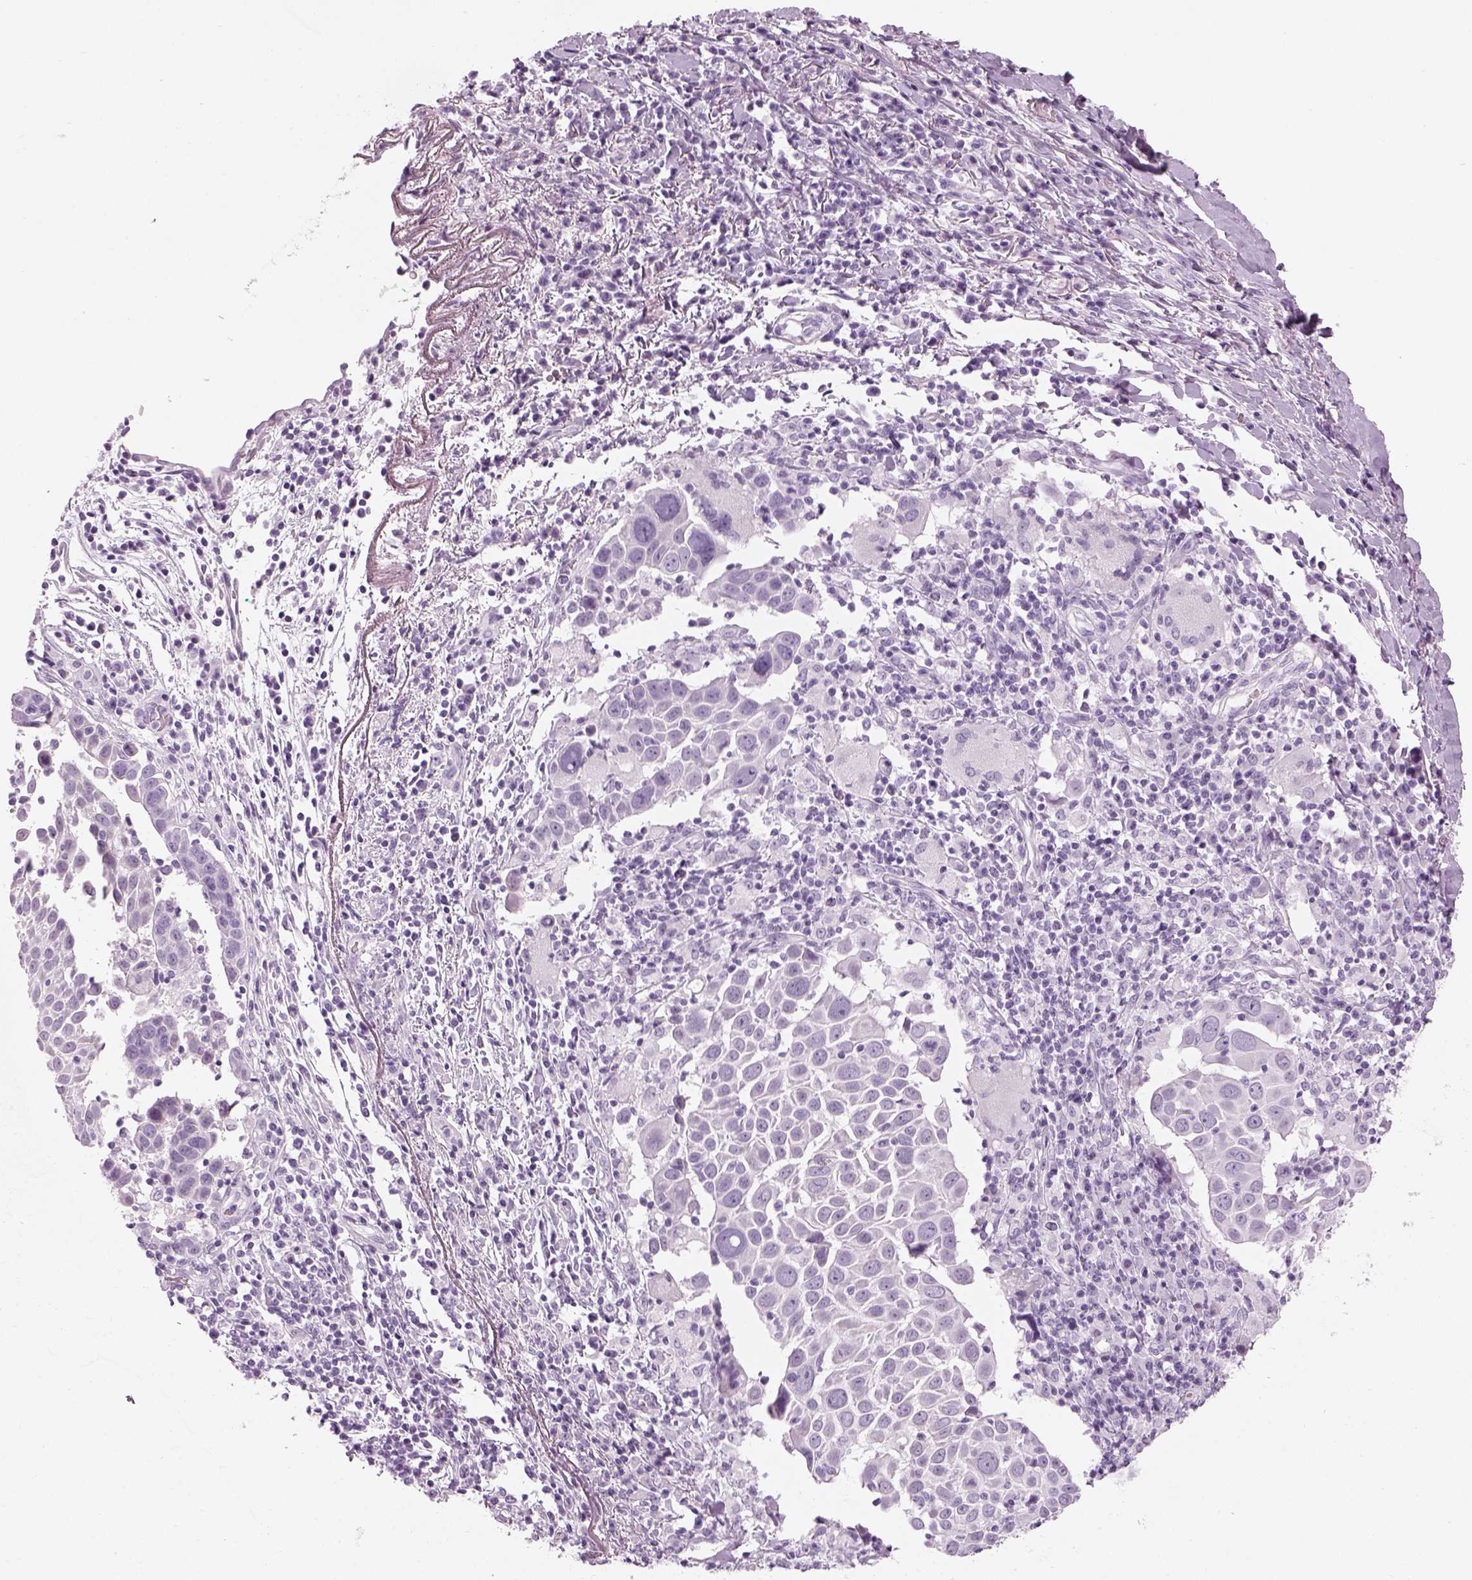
{"staining": {"intensity": "negative", "quantity": "none", "location": "none"}, "tissue": "lung cancer", "cell_type": "Tumor cells", "image_type": "cancer", "snomed": [{"axis": "morphology", "description": "Squamous cell carcinoma, NOS"}, {"axis": "topography", "description": "Lung"}], "caption": "Photomicrograph shows no protein staining in tumor cells of lung cancer tissue.", "gene": "SAG", "patient": {"sex": "male", "age": 57}}